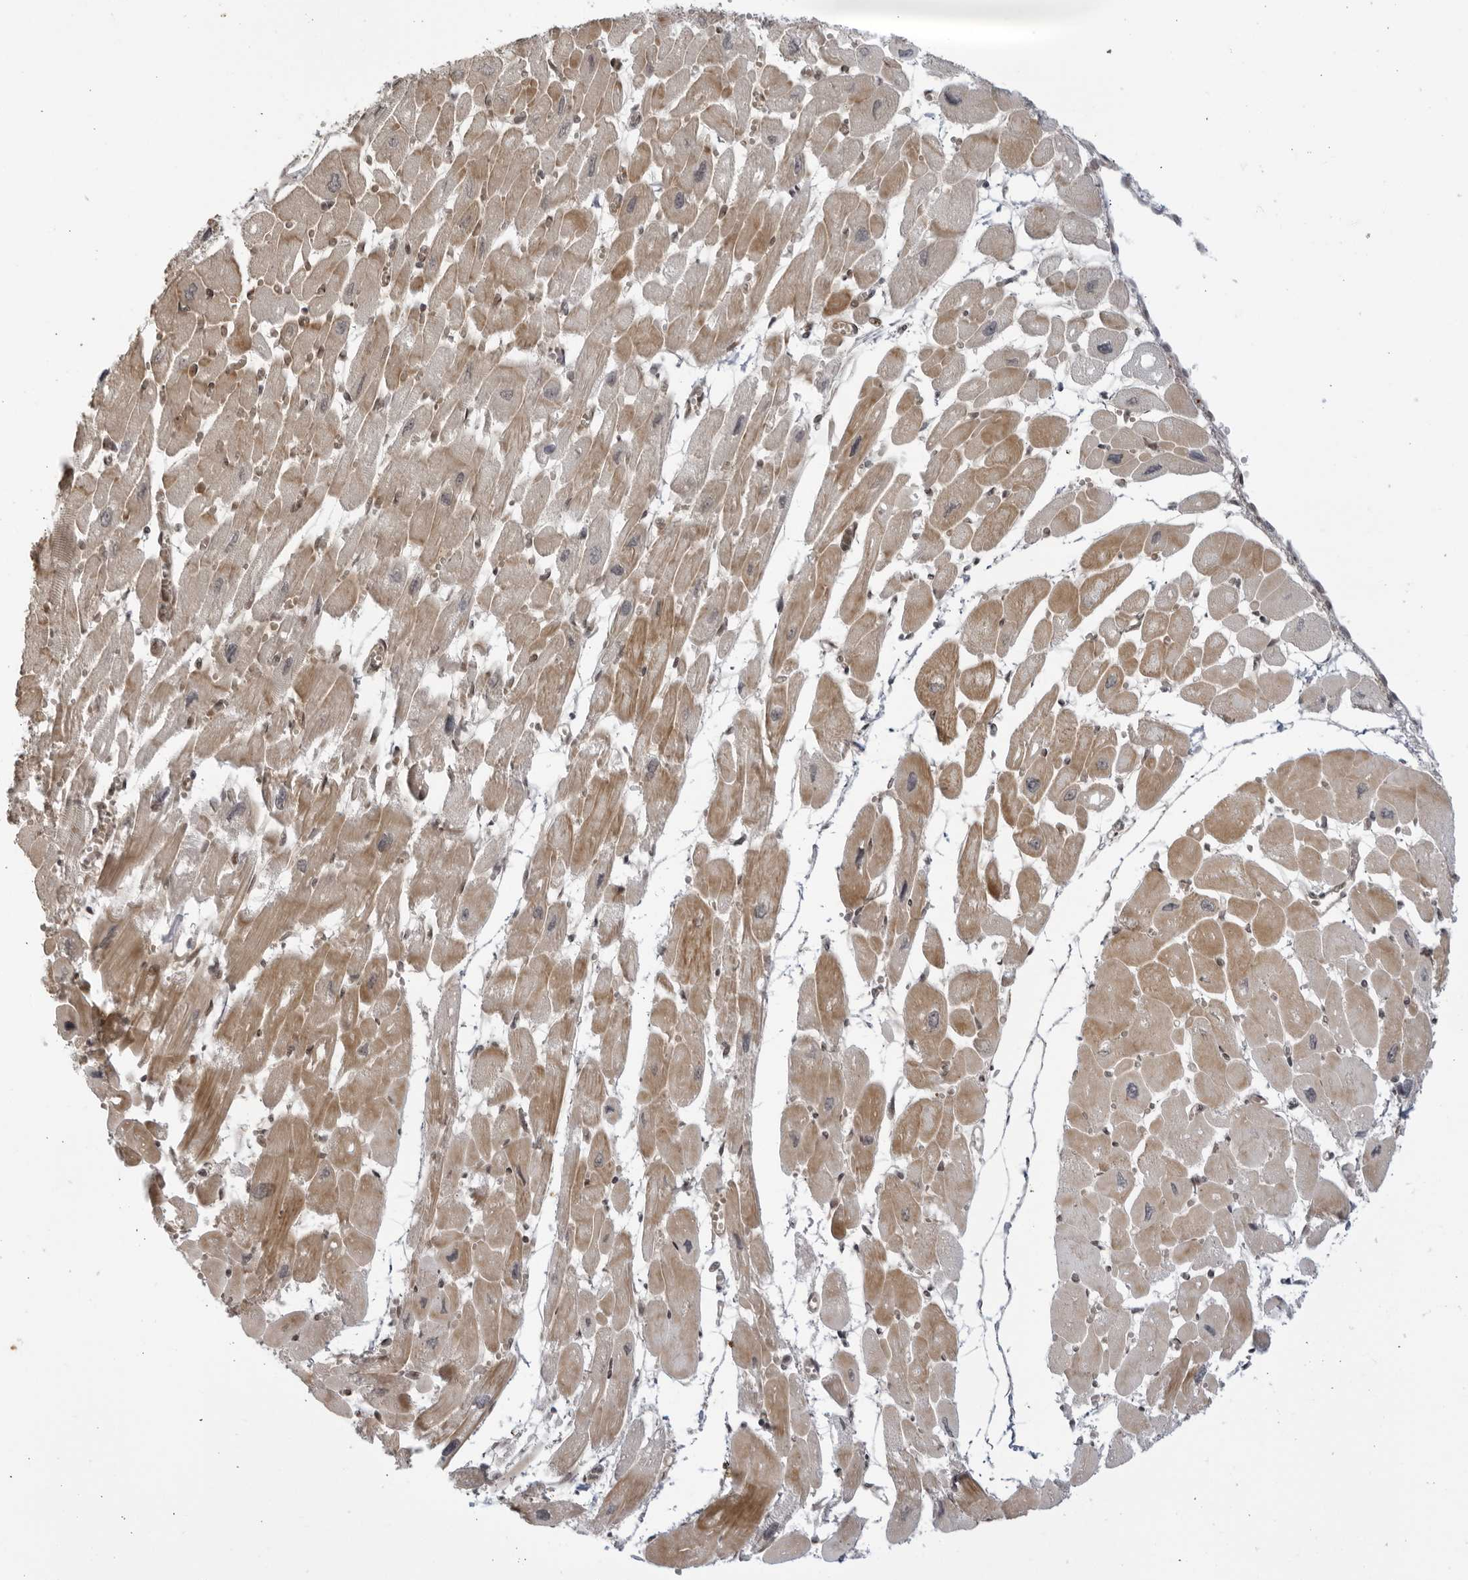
{"staining": {"intensity": "moderate", "quantity": "25%-75%", "location": "cytoplasmic/membranous"}, "tissue": "heart muscle", "cell_type": "Cardiomyocytes", "image_type": "normal", "snomed": [{"axis": "morphology", "description": "Normal tissue, NOS"}, {"axis": "topography", "description": "Heart"}], "caption": "Cardiomyocytes demonstrate moderate cytoplasmic/membranous expression in approximately 25%-75% of cells in benign heart muscle. (DAB (3,3'-diaminobenzidine) IHC, brown staining for protein, blue staining for nuclei).", "gene": "TCF21", "patient": {"sex": "female", "age": 54}}